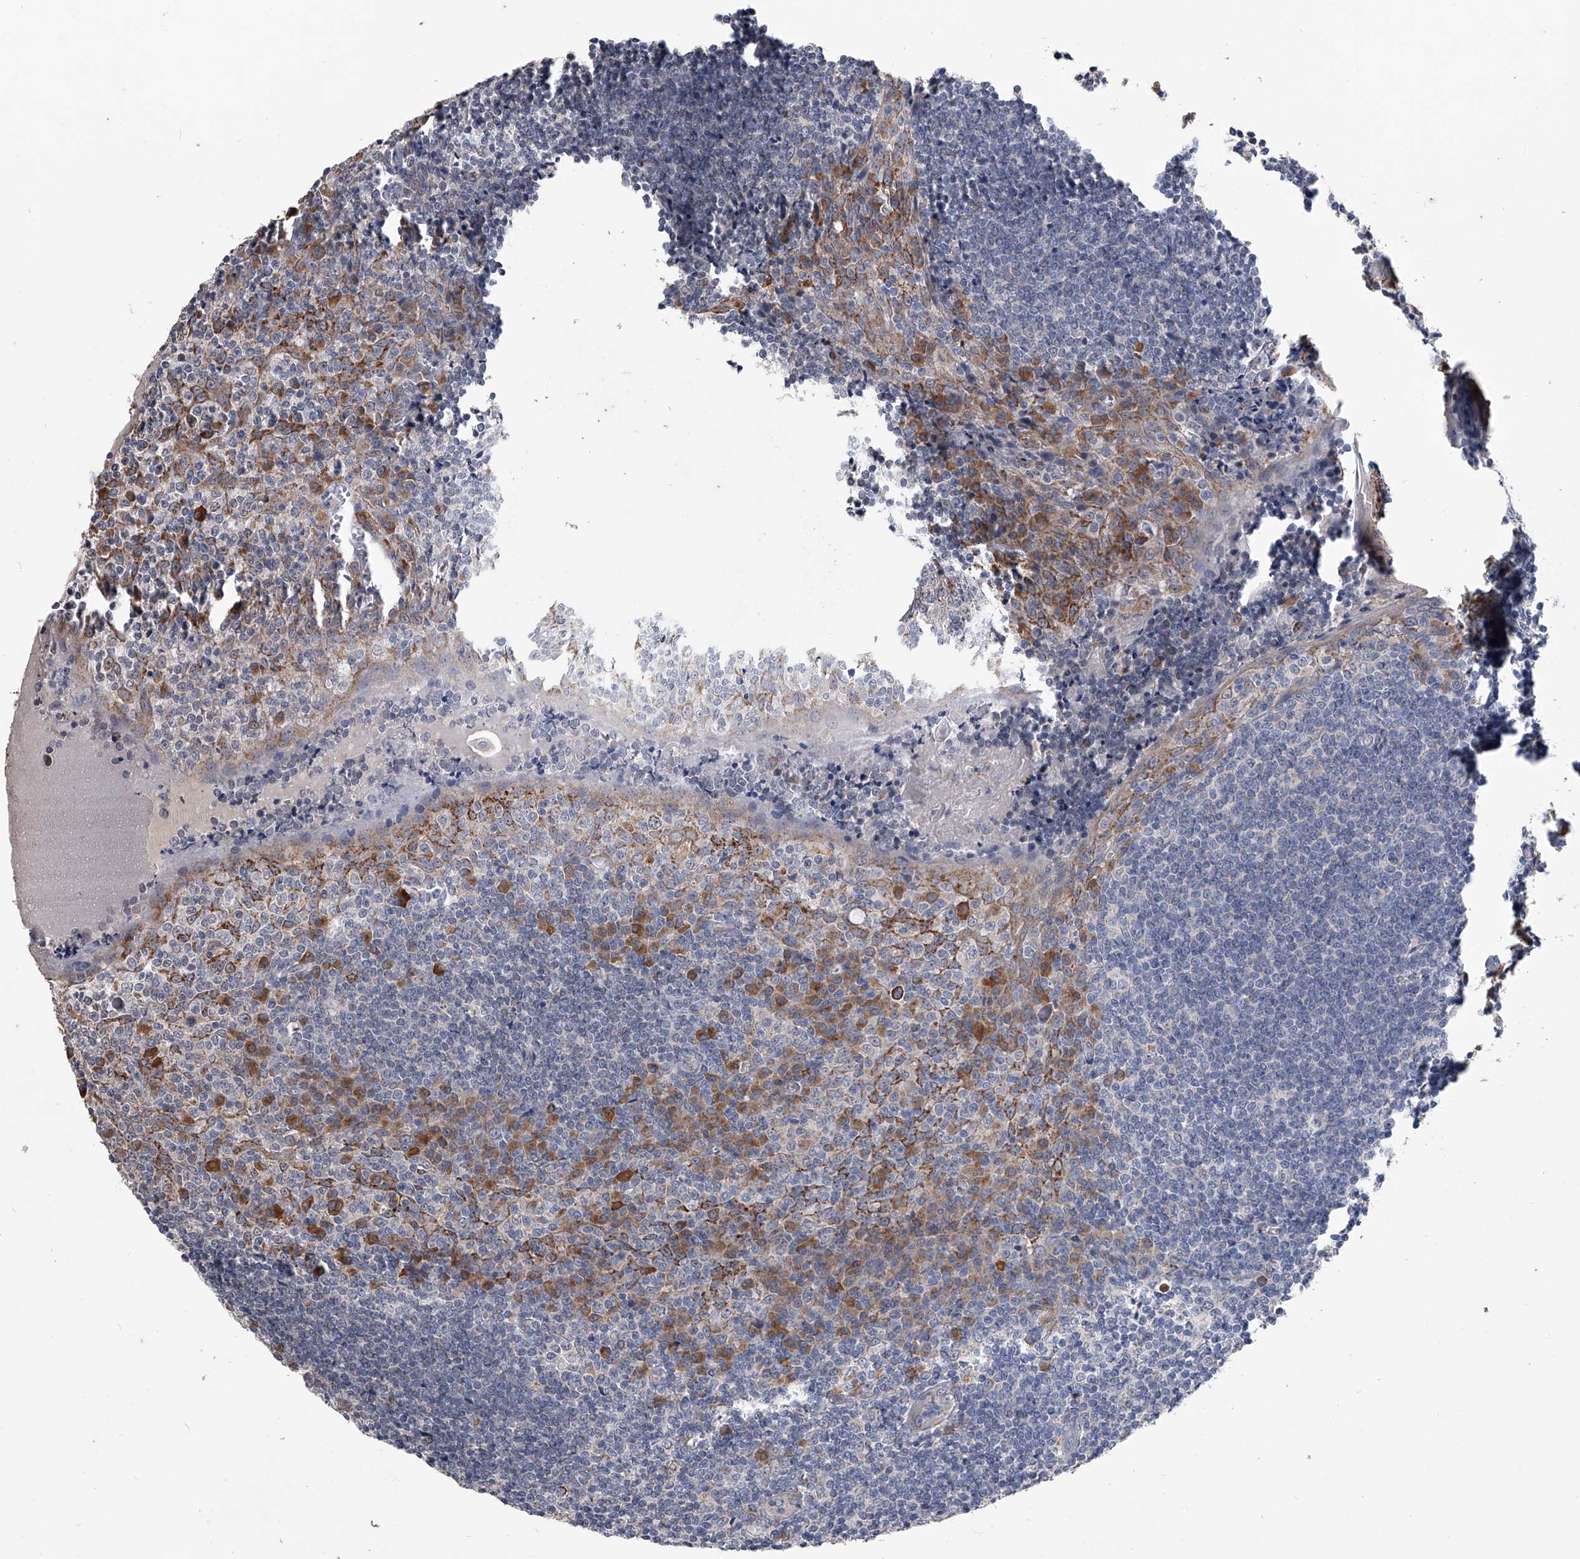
{"staining": {"intensity": "weak", "quantity": "<25%", "location": "cytoplasmic/membranous"}, "tissue": "tonsil", "cell_type": "Germinal center cells", "image_type": "normal", "snomed": [{"axis": "morphology", "description": "Normal tissue, NOS"}, {"axis": "topography", "description": "Tonsil"}], "caption": "DAB immunohistochemical staining of unremarkable tonsil reveals no significant expression in germinal center cells.", "gene": "OAT", "patient": {"sex": "male", "age": 27}}